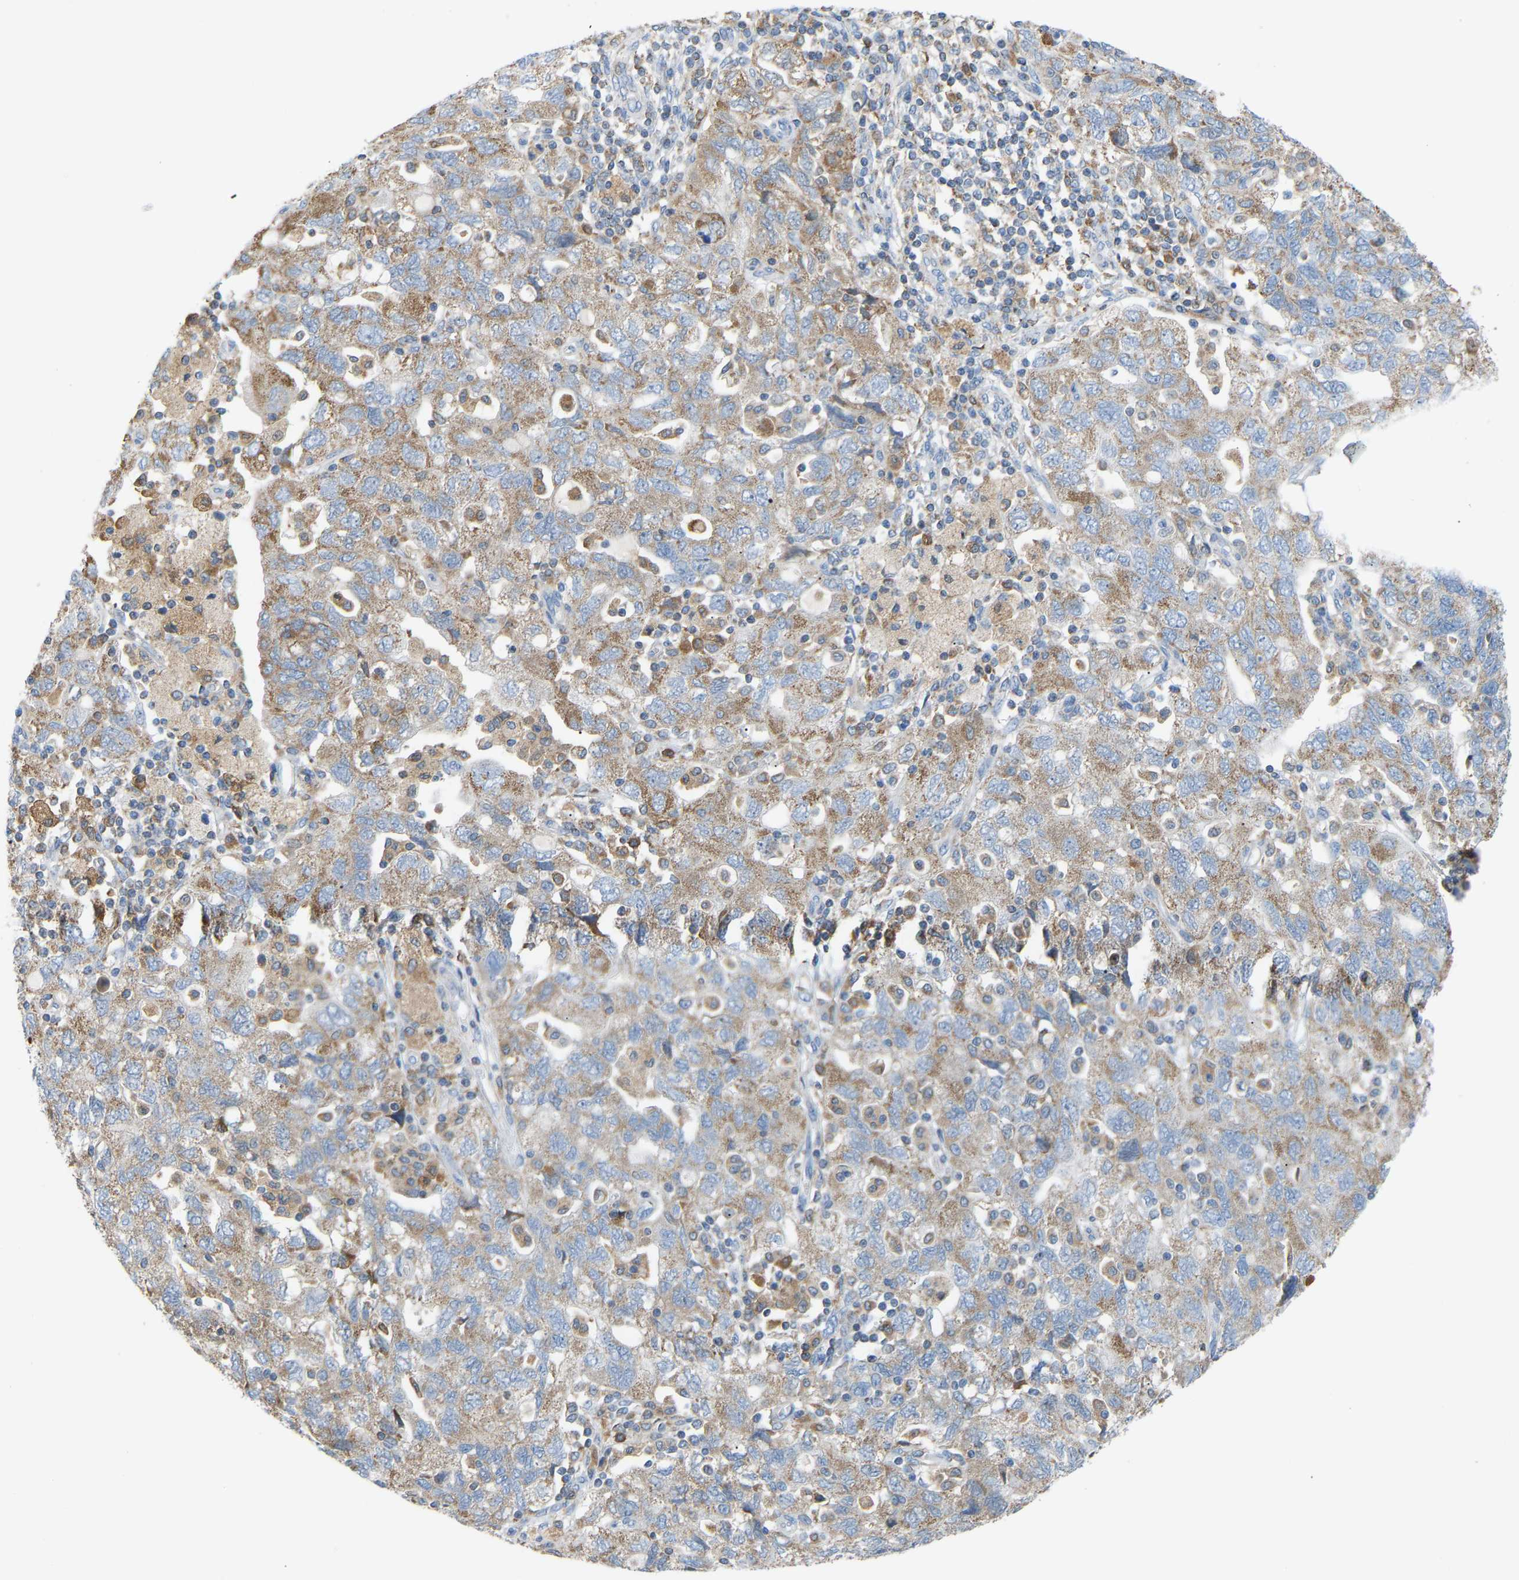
{"staining": {"intensity": "weak", "quantity": "25%-75%", "location": "cytoplasmic/membranous"}, "tissue": "ovarian cancer", "cell_type": "Tumor cells", "image_type": "cancer", "snomed": [{"axis": "morphology", "description": "Carcinoma, NOS"}, {"axis": "morphology", "description": "Cystadenocarcinoma, serous, NOS"}, {"axis": "topography", "description": "Ovary"}], "caption": "DAB (3,3'-diaminobenzidine) immunohistochemical staining of ovarian cancer demonstrates weak cytoplasmic/membranous protein expression in approximately 25%-75% of tumor cells. The staining was performed using DAB to visualize the protein expression in brown, while the nuclei were stained in blue with hematoxylin (Magnification: 20x).", "gene": "CROT", "patient": {"sex": "female", "age": 69}}